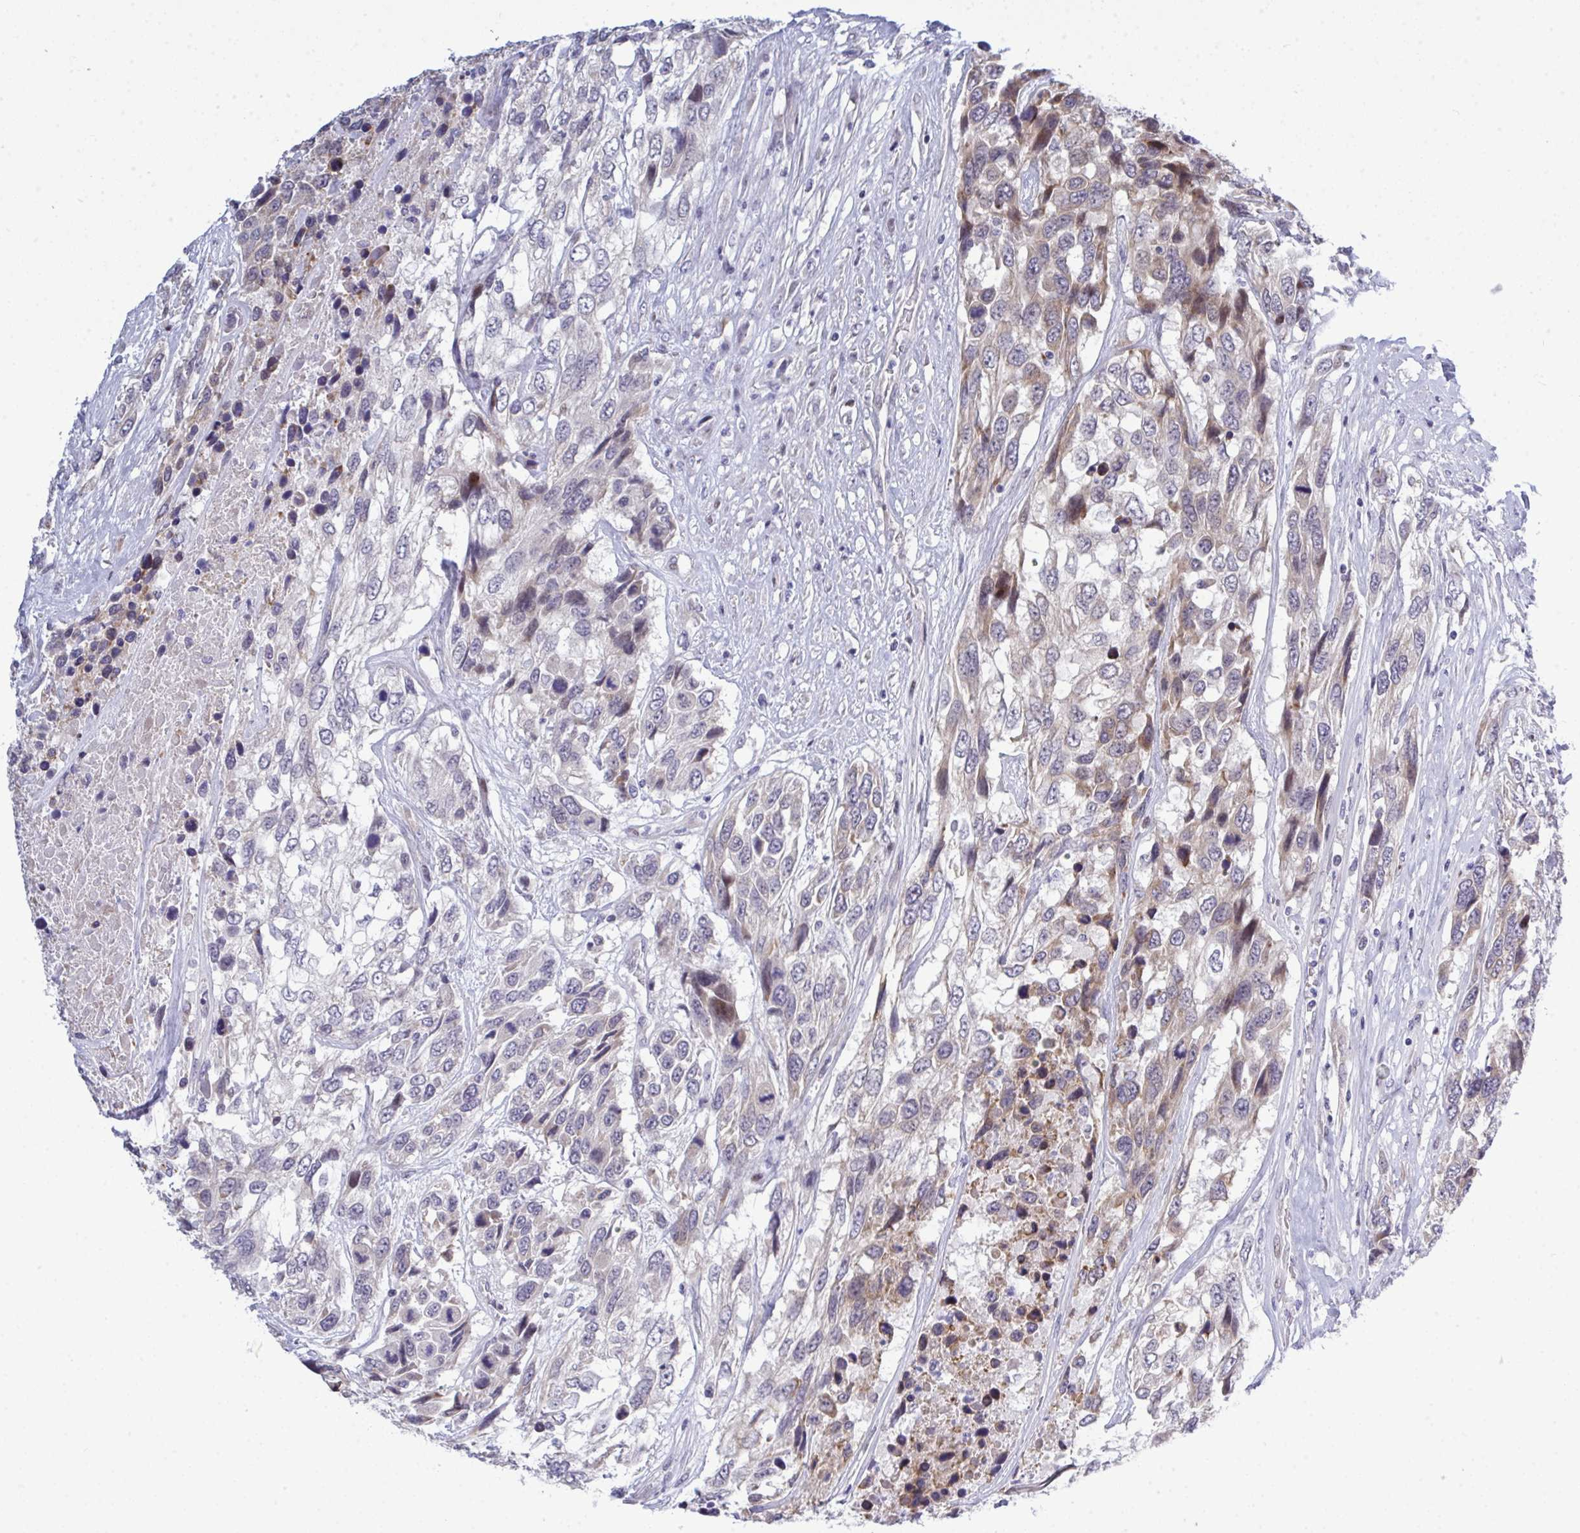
{"staining": {"intensity": "negative", "quantity": "none", "location": "none"}, "tissue": "urothelial cancer", "cell_type": "Tumor cells", "image_type": "cancer", "snomed": [{"axis": "morphology", "description": "Urothelial carcinoma, High grade"}, {"axis": "topography", "description": "Urinary bladder"}], "caption": "High power microscopy photomicrograph of an immunohistochemistry (IHC) micrograph of urothelial cancer, revealing no significant positivity in tumor cells.", "gene": "TAB1", "patient": {"sex": "female", "age": 70}}